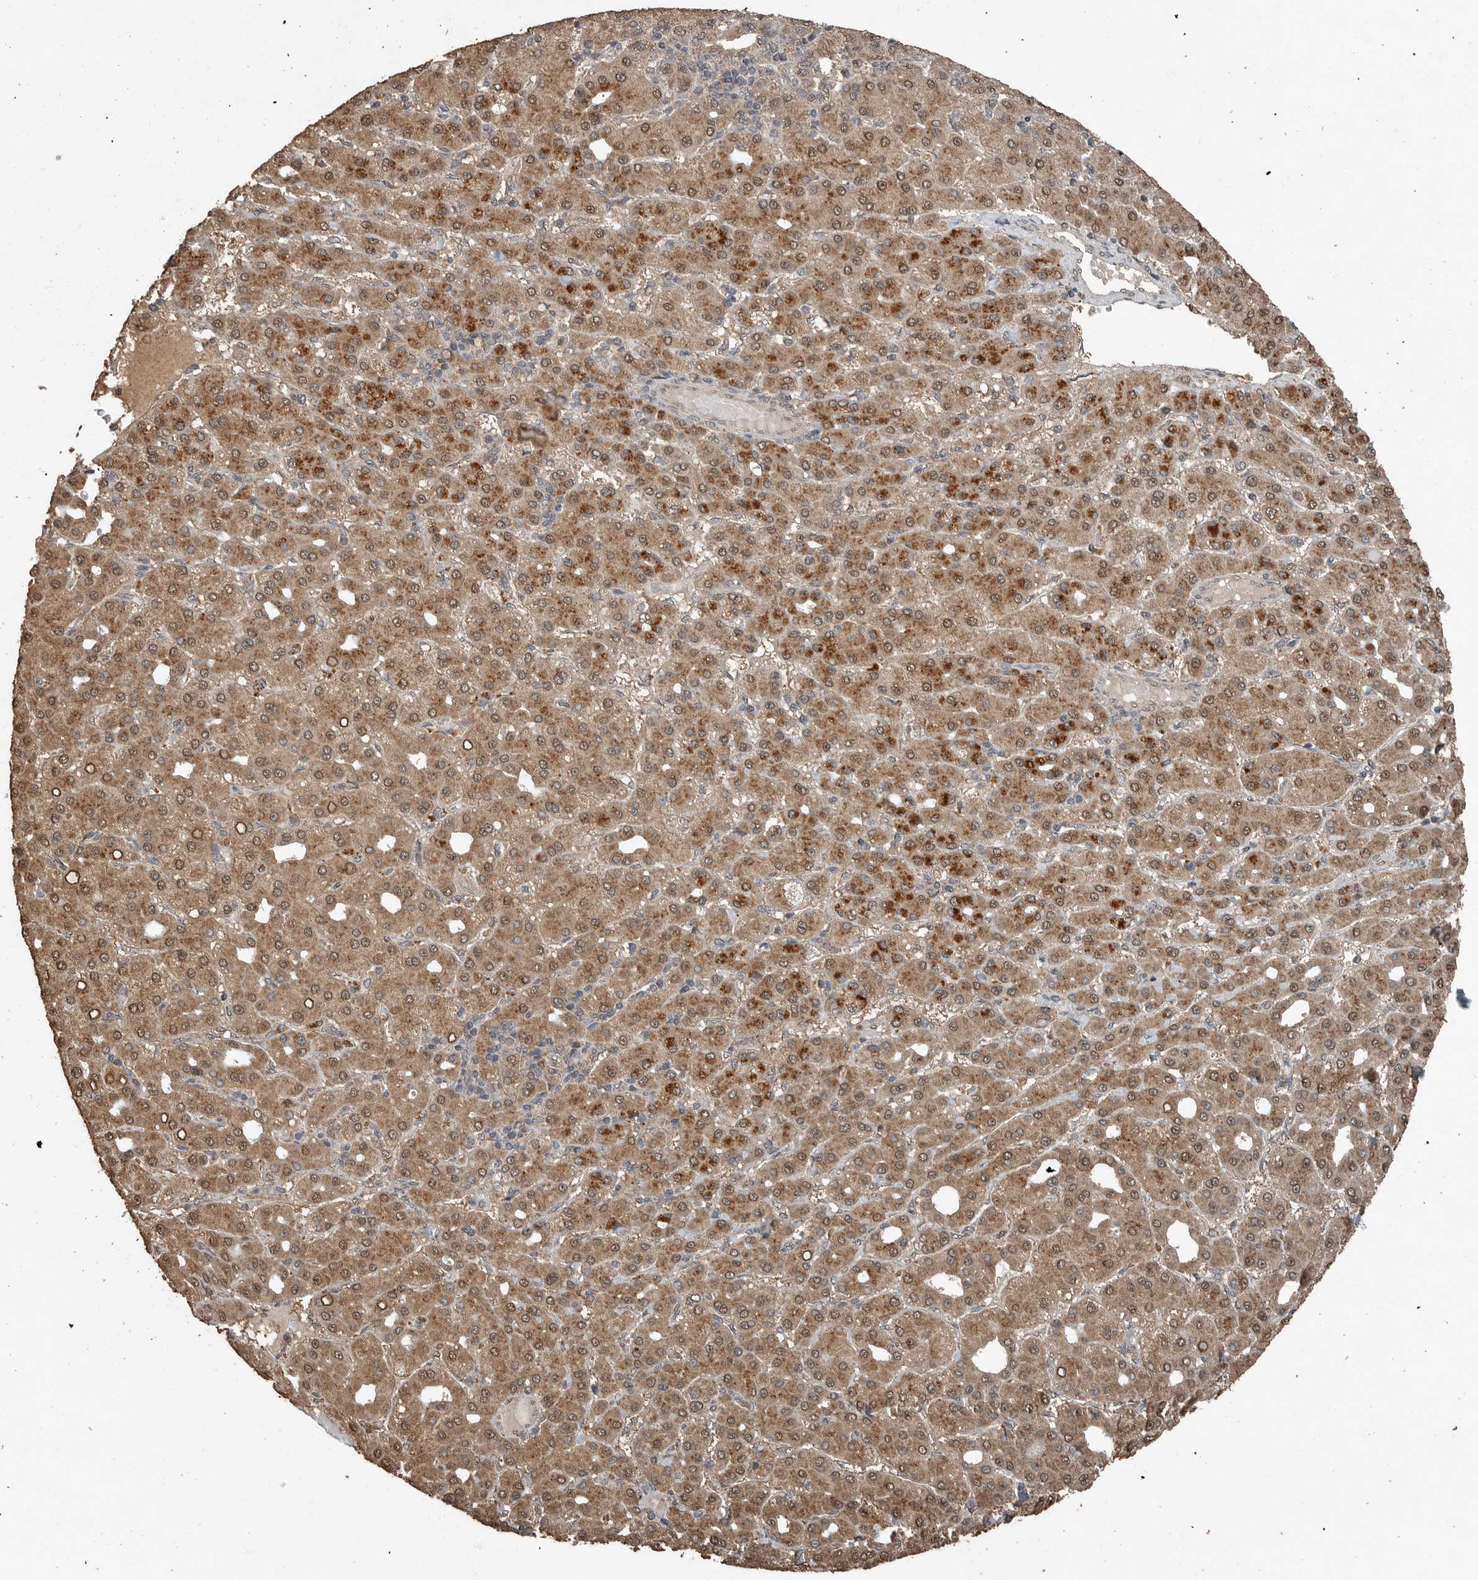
{"staining": {"intensity": "moderate", "quantity": ">75%", "location": "cytoplasmic/membranous,nuclear"}, "tissue": "liver cancer", "cell_type": "Tumor cells", "image_type": "cancer", "snomed": [{"axis": "morphology", "description": "Carcinoma, Hepatocellular, NOS"}, {"axis": "topography", "description": "Liver"}], "caption": "High-magnification brightfield microscopy of hepatocellular carcinoma (liver) stained with DAB (brown) and counterstained with hematoxylin (blue). tumor cells exhibit moderate cytoplasmic/membranous and nuclear expression is appreciated in approximately>75% of cells.", "gene": "BLZF1", "patient": {"sex": "male", "age": 65}}